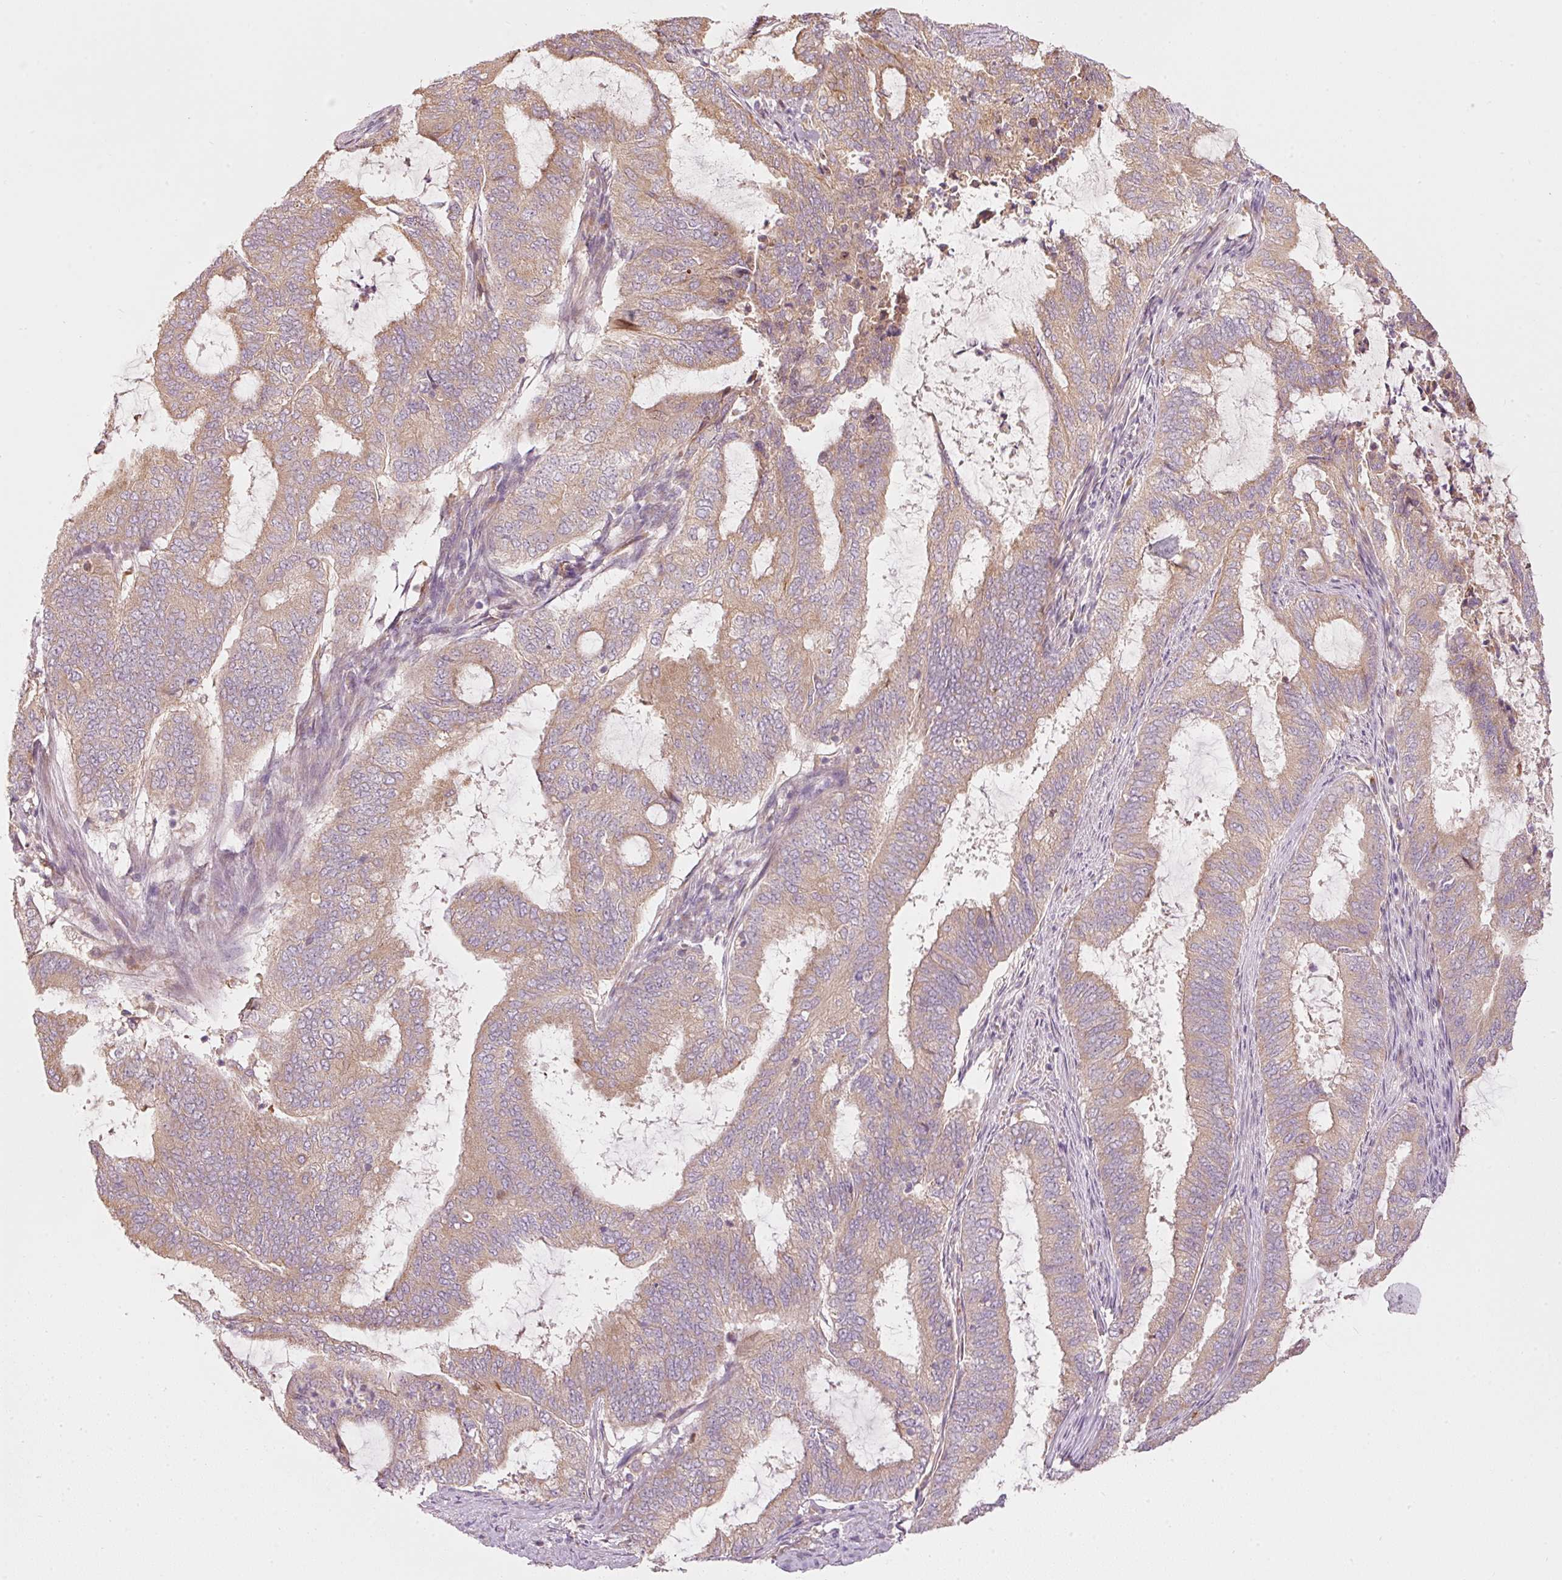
{"staining": {"intensity": "weak", "quantity": "25%-75%", "location": "cytoplasmic/membranous"}, "tissue": "endometrial cancer", "cell_type": "Tumor cells", "image_type": "cancer", "snomed": [{"axis": "morphology", "description": "Adenocarcinoma, NOS"}, {"axis": "topography", "description": "Endometrium"}], "caption": "Weak cytoplasmic/membranous positivity is present in about 25%-75% of tumor cells in endometrial cancer (adenocarcinoma).", "gene": "MAP10", "patient": {"sex": "female", "age": 51}}